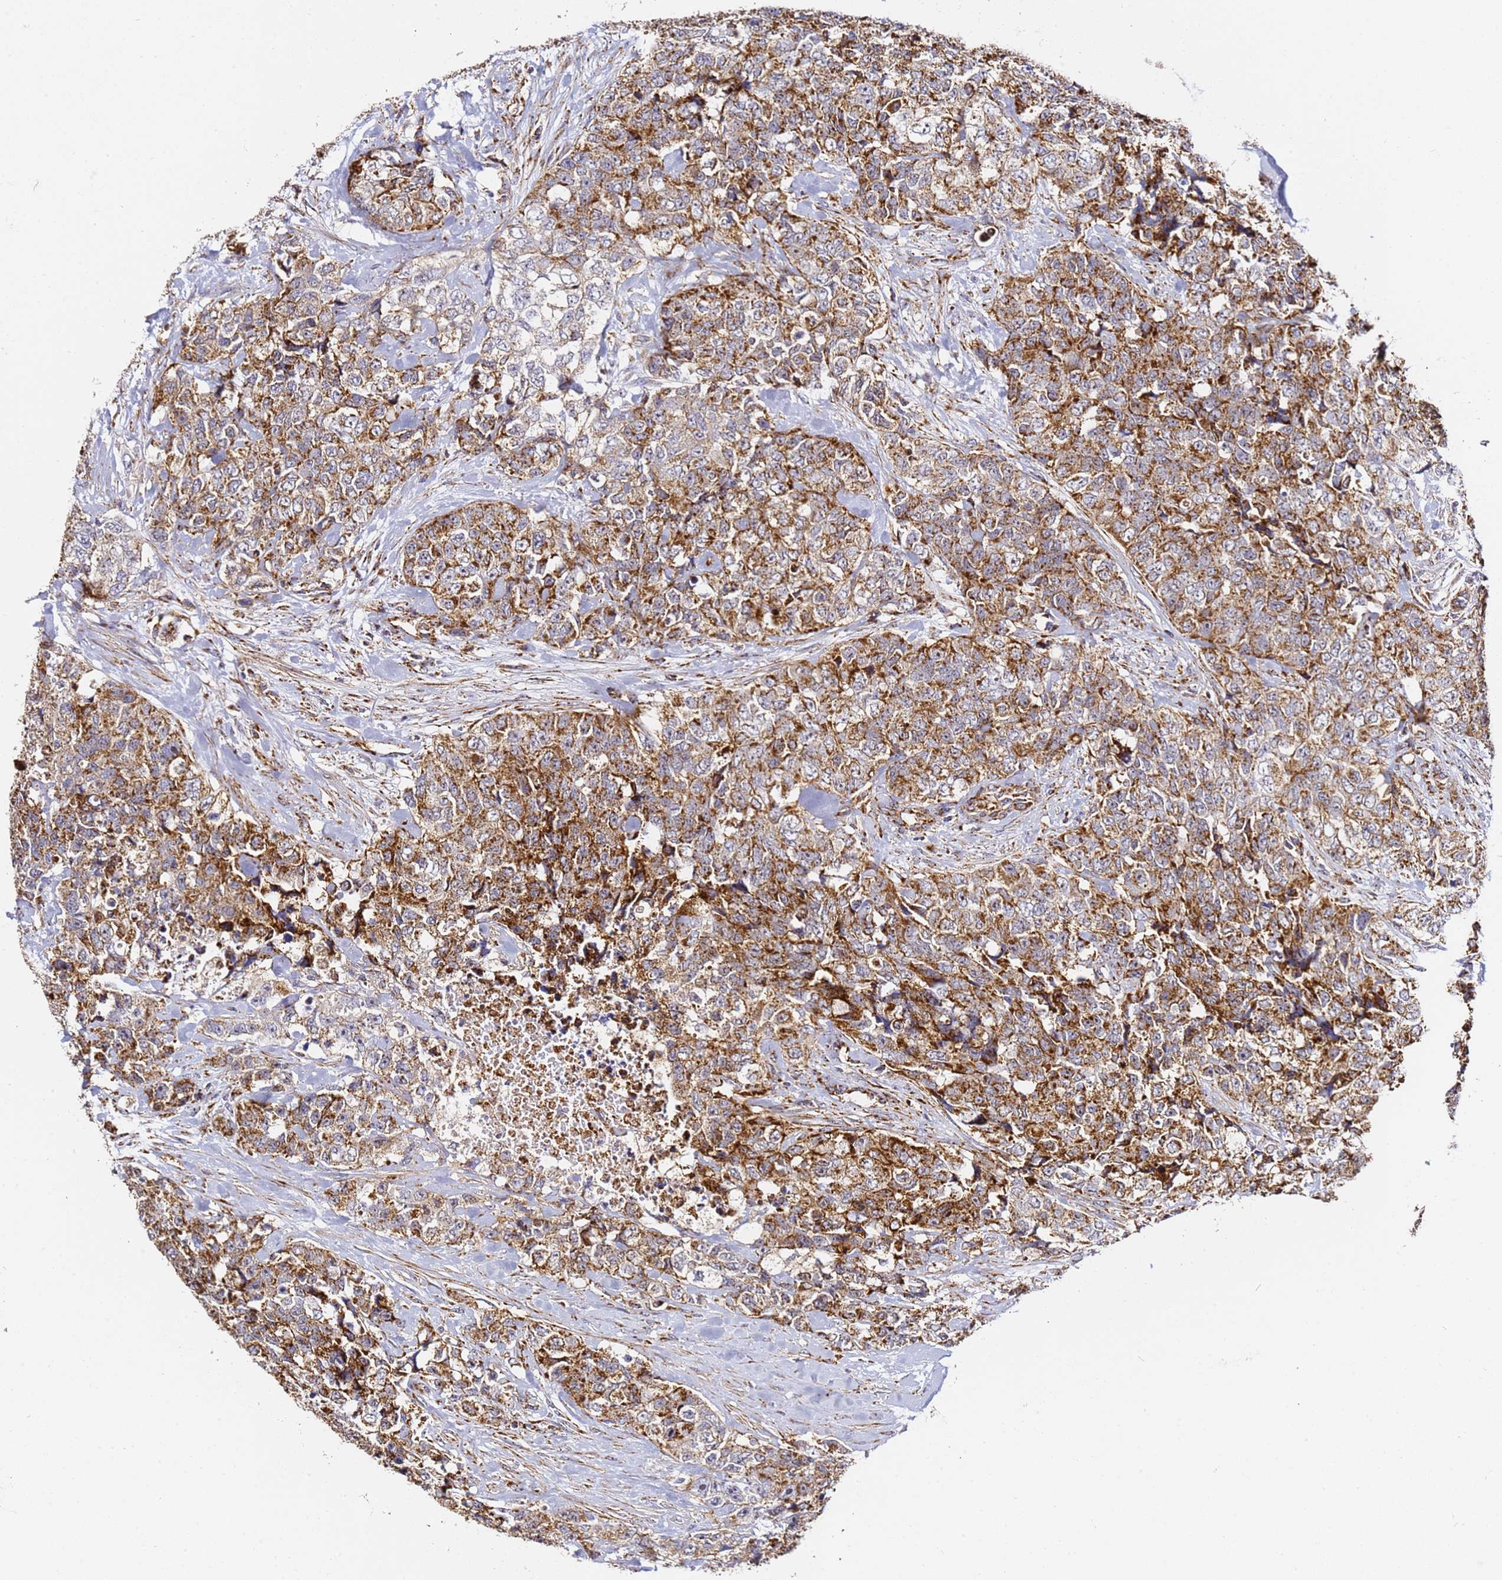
{"staining": {"intensity": "strong", "quantity": ">75%", "location": "cytoplasmic/membranous"}, "tissue": "urothelial cancer", "cell_type": "Tumor cells", "image_type": "cancer", "snomed": [{"axis": "morphology", "description": "Urothelial carcinoma, High grade"}, {"axis": "topography", "description": "Urinary bladder"}], "caption": "IHC staining of urothelial carcinoma (high-grade), which displays high levels of strong cytoplasmic/membranous staining in about >75% of tumor cells indicating strong cytoplasmic/membranous protein positivity. The staining was performed using DAB (3,3'-diaminobenzidine) (brown) for protein detection and nuclei were counterstained in hematoxylin (blue).", "gene": "NDUFA3", "patient": {"sex": "female", "age": 78}}